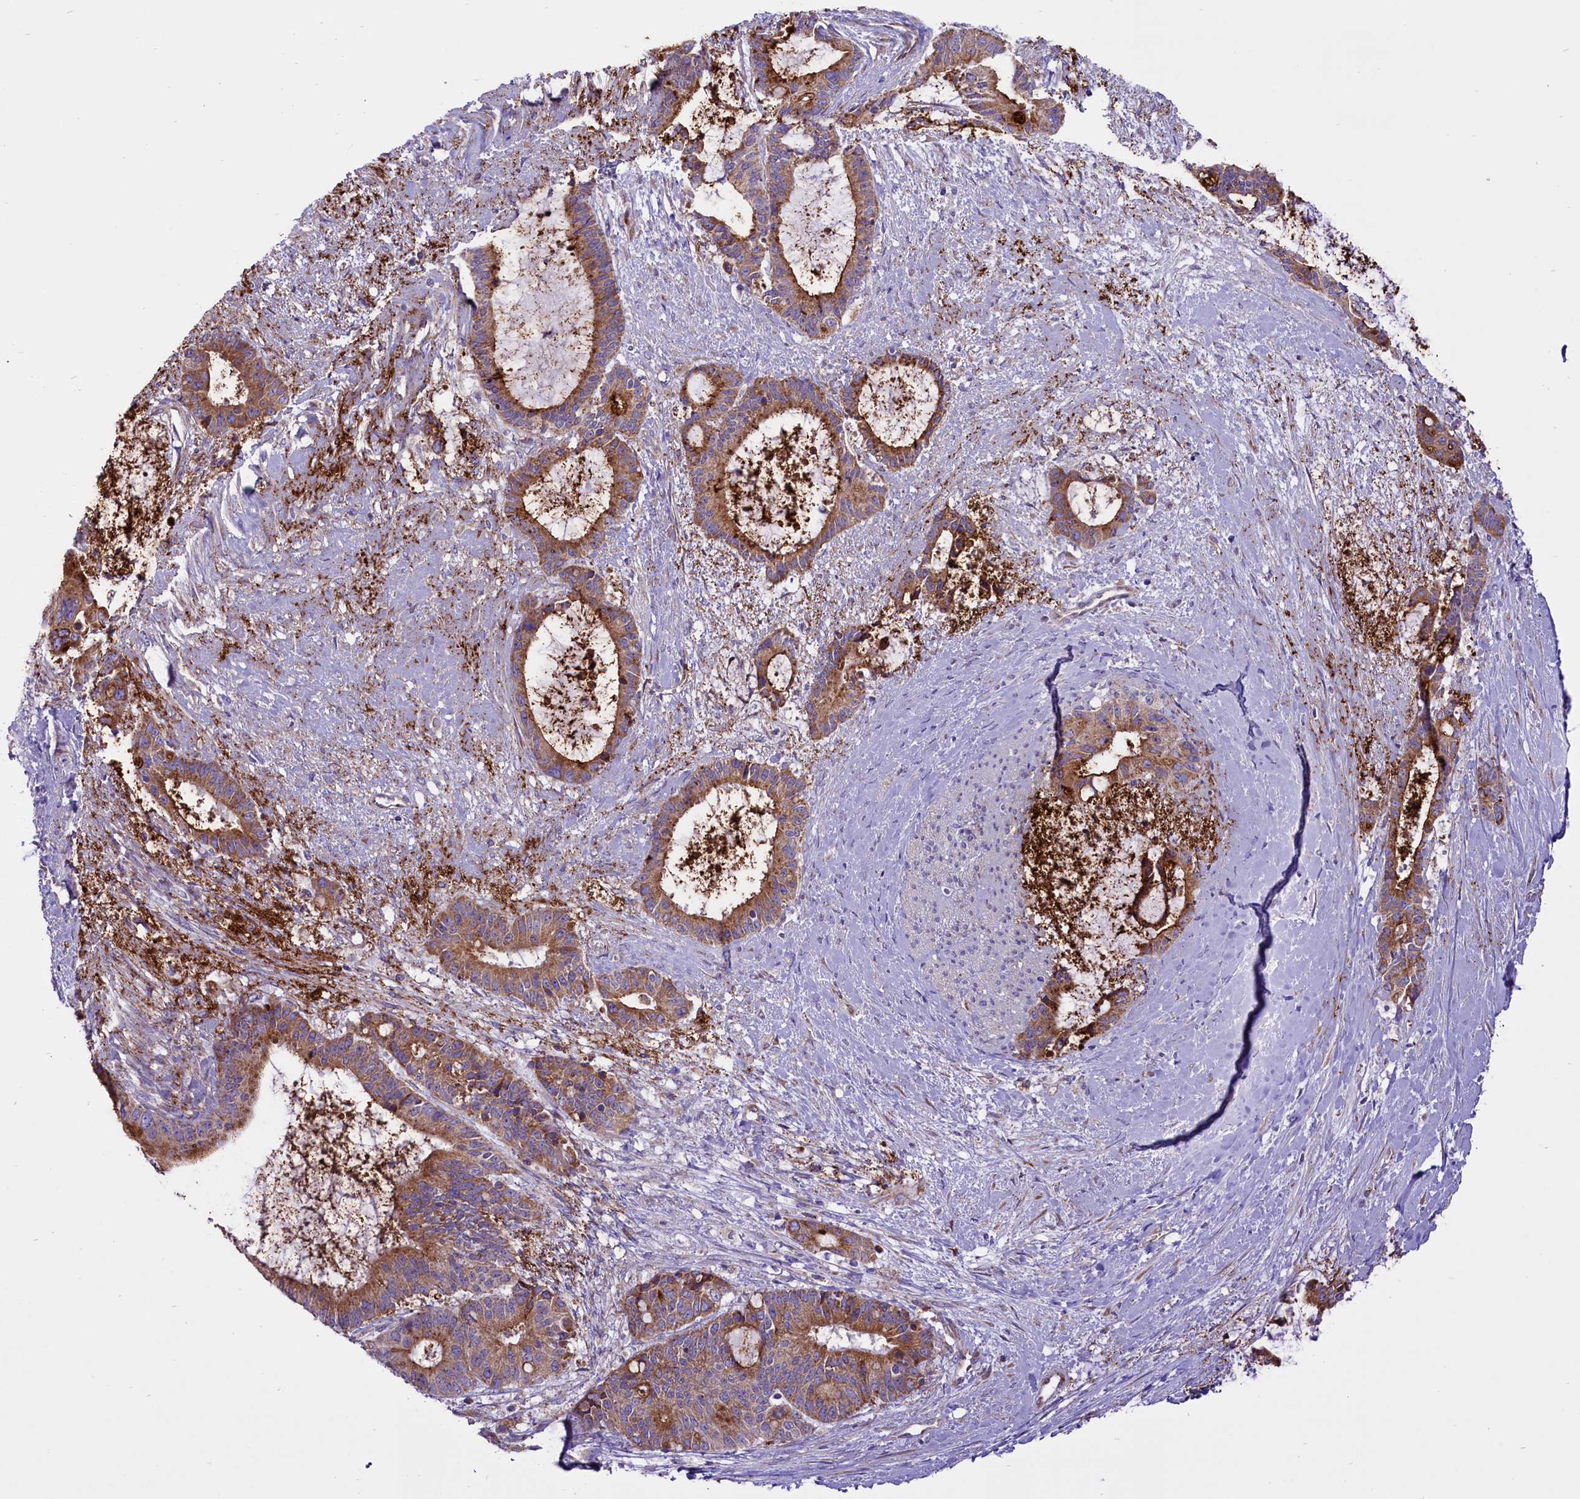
{"staining": {"intensity": "moderate", "quantity": ">75%", "location": "cytoplasmic/membranous"}, "tissue": "liver cancer", "cell_type": "Tumor cells", "image_type": "cancer", "snomed": [{"axis": "morphology", "description": "Normal tissue, NOS"}, {"axis": "morphology", "description": "Cholangiocarcinoma"}, {"axis": "topography", "description": "Liver"}, {"axis": "topography", "description": "Peripheral nerve tissue"}], "caption": "The image shows a brown stain indicating the presence of a protein in the cytoplasmic/membranous of tumor cells in cholangiocarcinoma (liver). (Stains: DAB (3,3'-diaminobenzidine) in brown, nuclei in blue, Microscopy: brightfield microscopy at high magnification).", "gene": "PTPRU", "patient": {"sex": "female", "age": 73}}